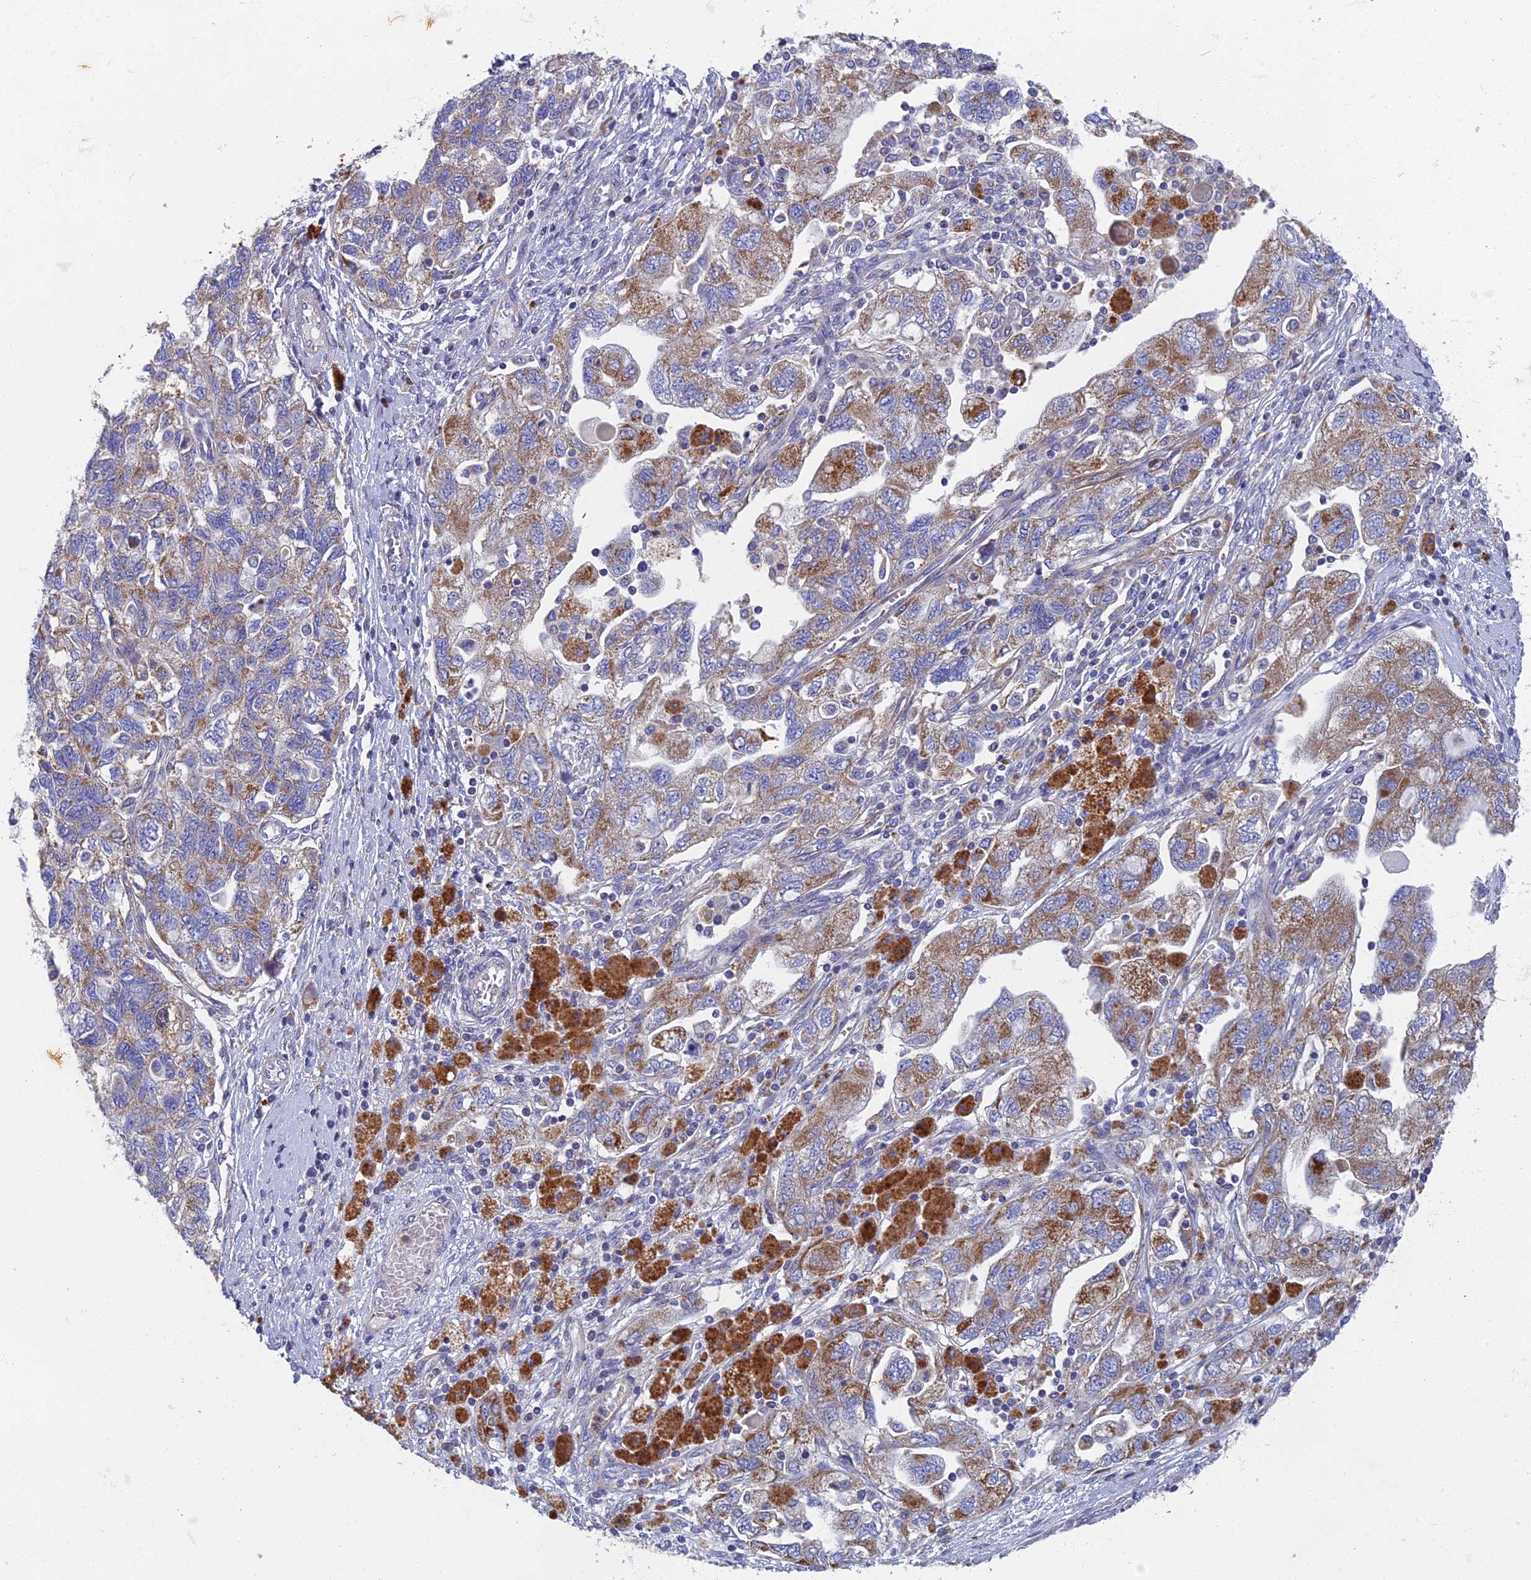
{"staining": {"intensity": "moderate", "quantity": "<25%", "location": "cytoplasmic/membranous"}, "tissue": "ovarian cancer", "cell_type": "Tumor cells", "image_type": "cancer", "snomed": [{"axis": "morphology", "description": "Carcinoma, NOS"}, {"axis": "morphology", "description": "Cystadenocarcinoma, serous, NOS"}, {"axis": "topography", "description": "Ovary"}], "caption": "A photomicrograph showing moderate cytoplasmic/membranous staining in about <25% of tumor cells in ovarian serous cystadenocarcinoma, as visualized by brown immunohistochemical staining.", "gene": "RNASEK", "patient": {"sex": "female", "age": 69}}